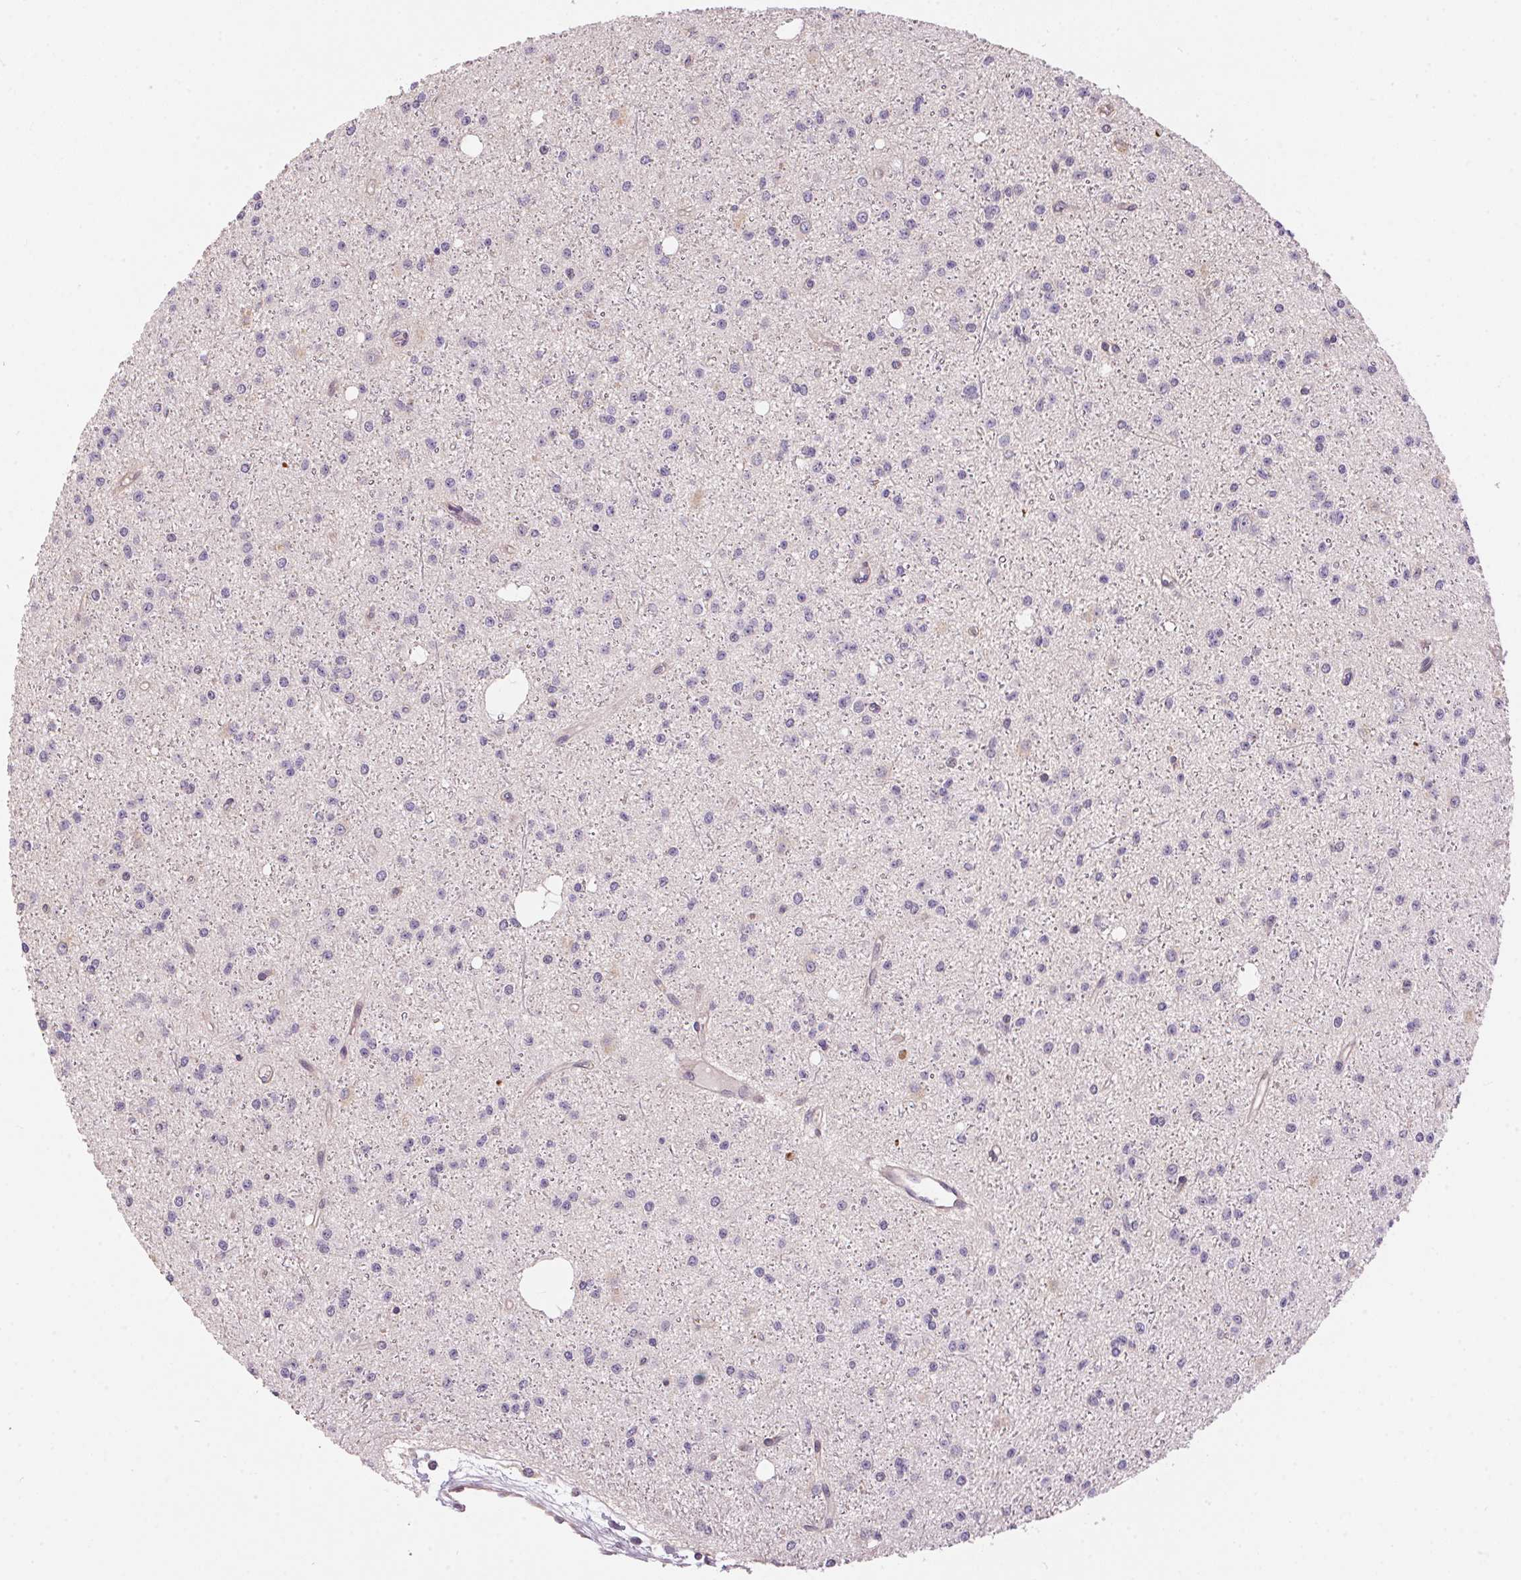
{"staining": {"intensity": "negative", "quantity": "none", "location": "none"}, "tissue": "glioma", "cell_type": "Tumor cells", "image_type": "cancer", "snomed": [{"axis": "morphology", "description": "Glioma, malignant, Low grade"}, {"axis": "topography", "description": "Brain"}], "caption": "Malignant glioma (low-grade) was stained to show a protein in brown. There is no significant staining in tumor cells.", "gene": "UNC13B", "patient": {"sex": "male", "age": 27}}